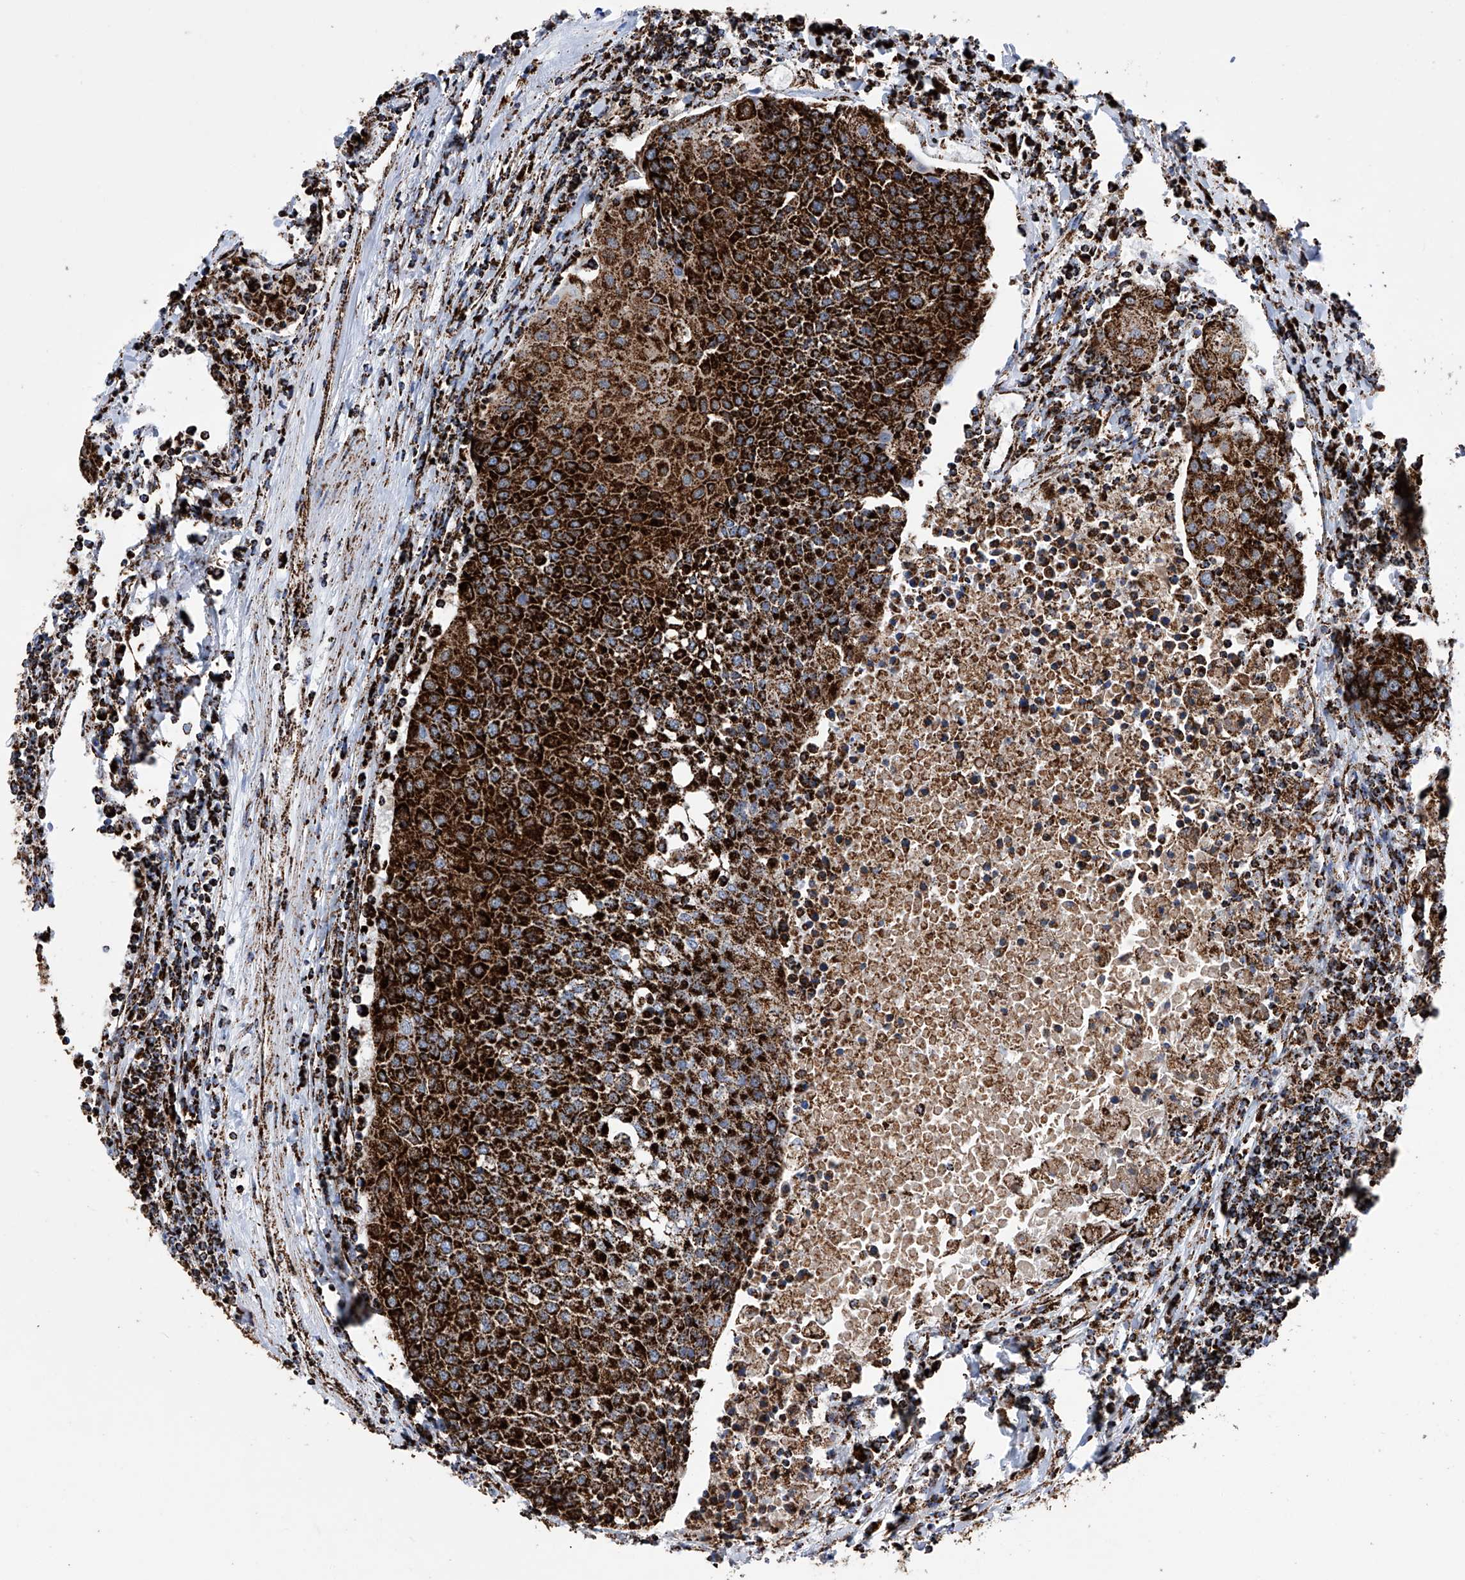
{"staining": {"intensity": "strong", "quantity": ">75%", "location": "cytoplasmic/membranous"}, "tissue": "urothelial cancer", "cell_type": "Tumor cells", "image_type": "cancer", "snomed": [{"axis": "morphology", "description": "Urothelial carcinoma, High grade"}, {"axis": "topography", "description": "Urinary bladder"}], "caption": "Urothelial cancer stained with DAB (3,3'-diaminobenzidine) immunohistochemistry displays high levels of strong cytoplasmic/membranous staining in approximately >75% of tumor cells.", "gene": "ATP5PF", "patient": {"sex": "female", "age": 85}}